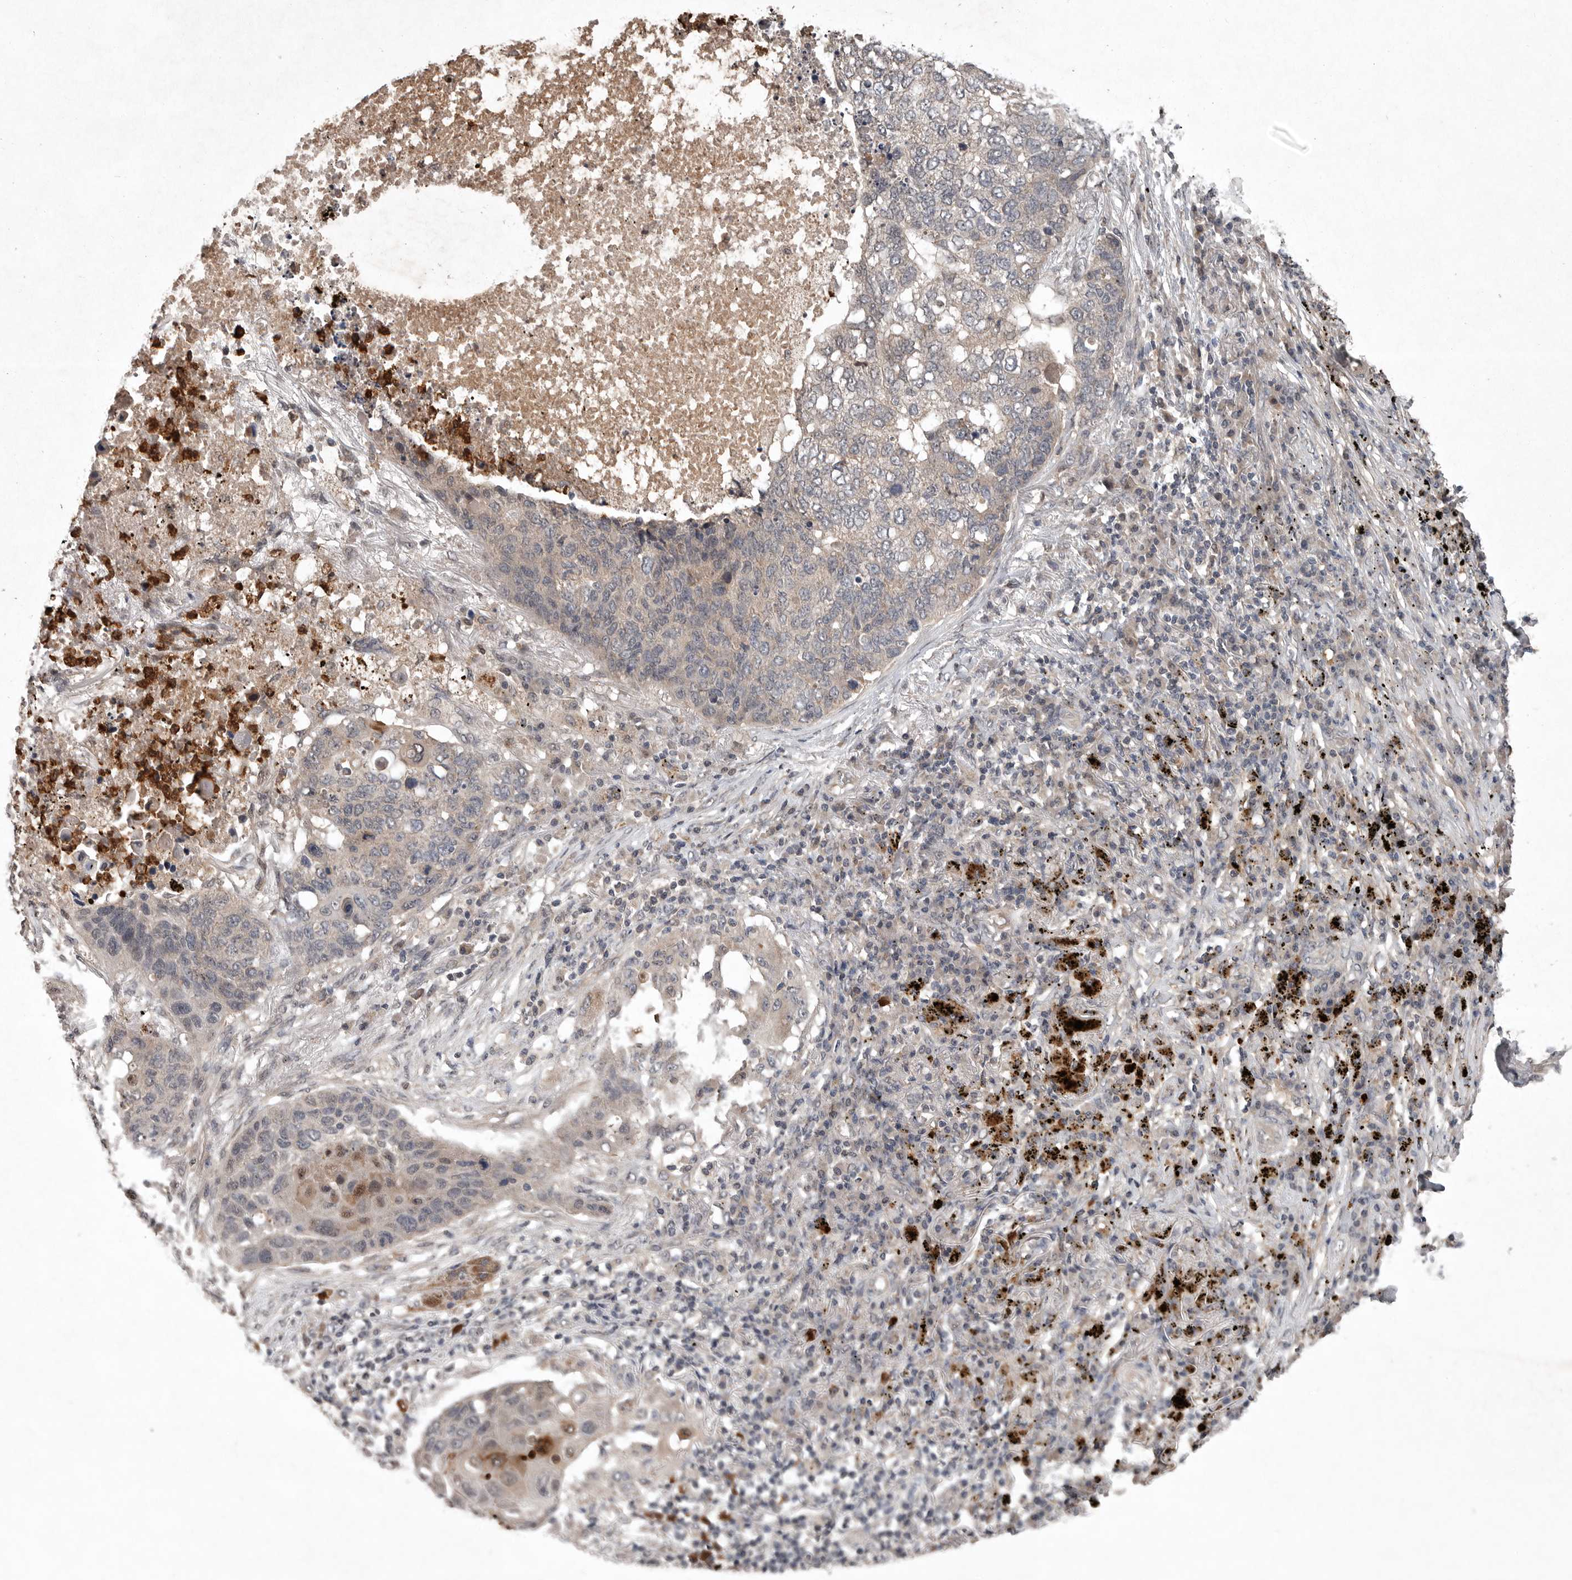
{"staining": {"intensity": "weak", "quantity": "<25%", "location": "cytoplasmic/membranous"}, "tissue": "lung cancer", "cell_type": "Tumor cells", "image_type": "cancer", "snomed": [{"axis": "morphology", "description": "Squamous cell carcinoma, NOS"}, {"axis": "topography", "description": "Lung"}], "caption": "Tumor cells are negative for brown protein staining in lung squamous cell carcinoma.", "gene": "SCP2", "patient": {"sex": "female", "age": 63}}